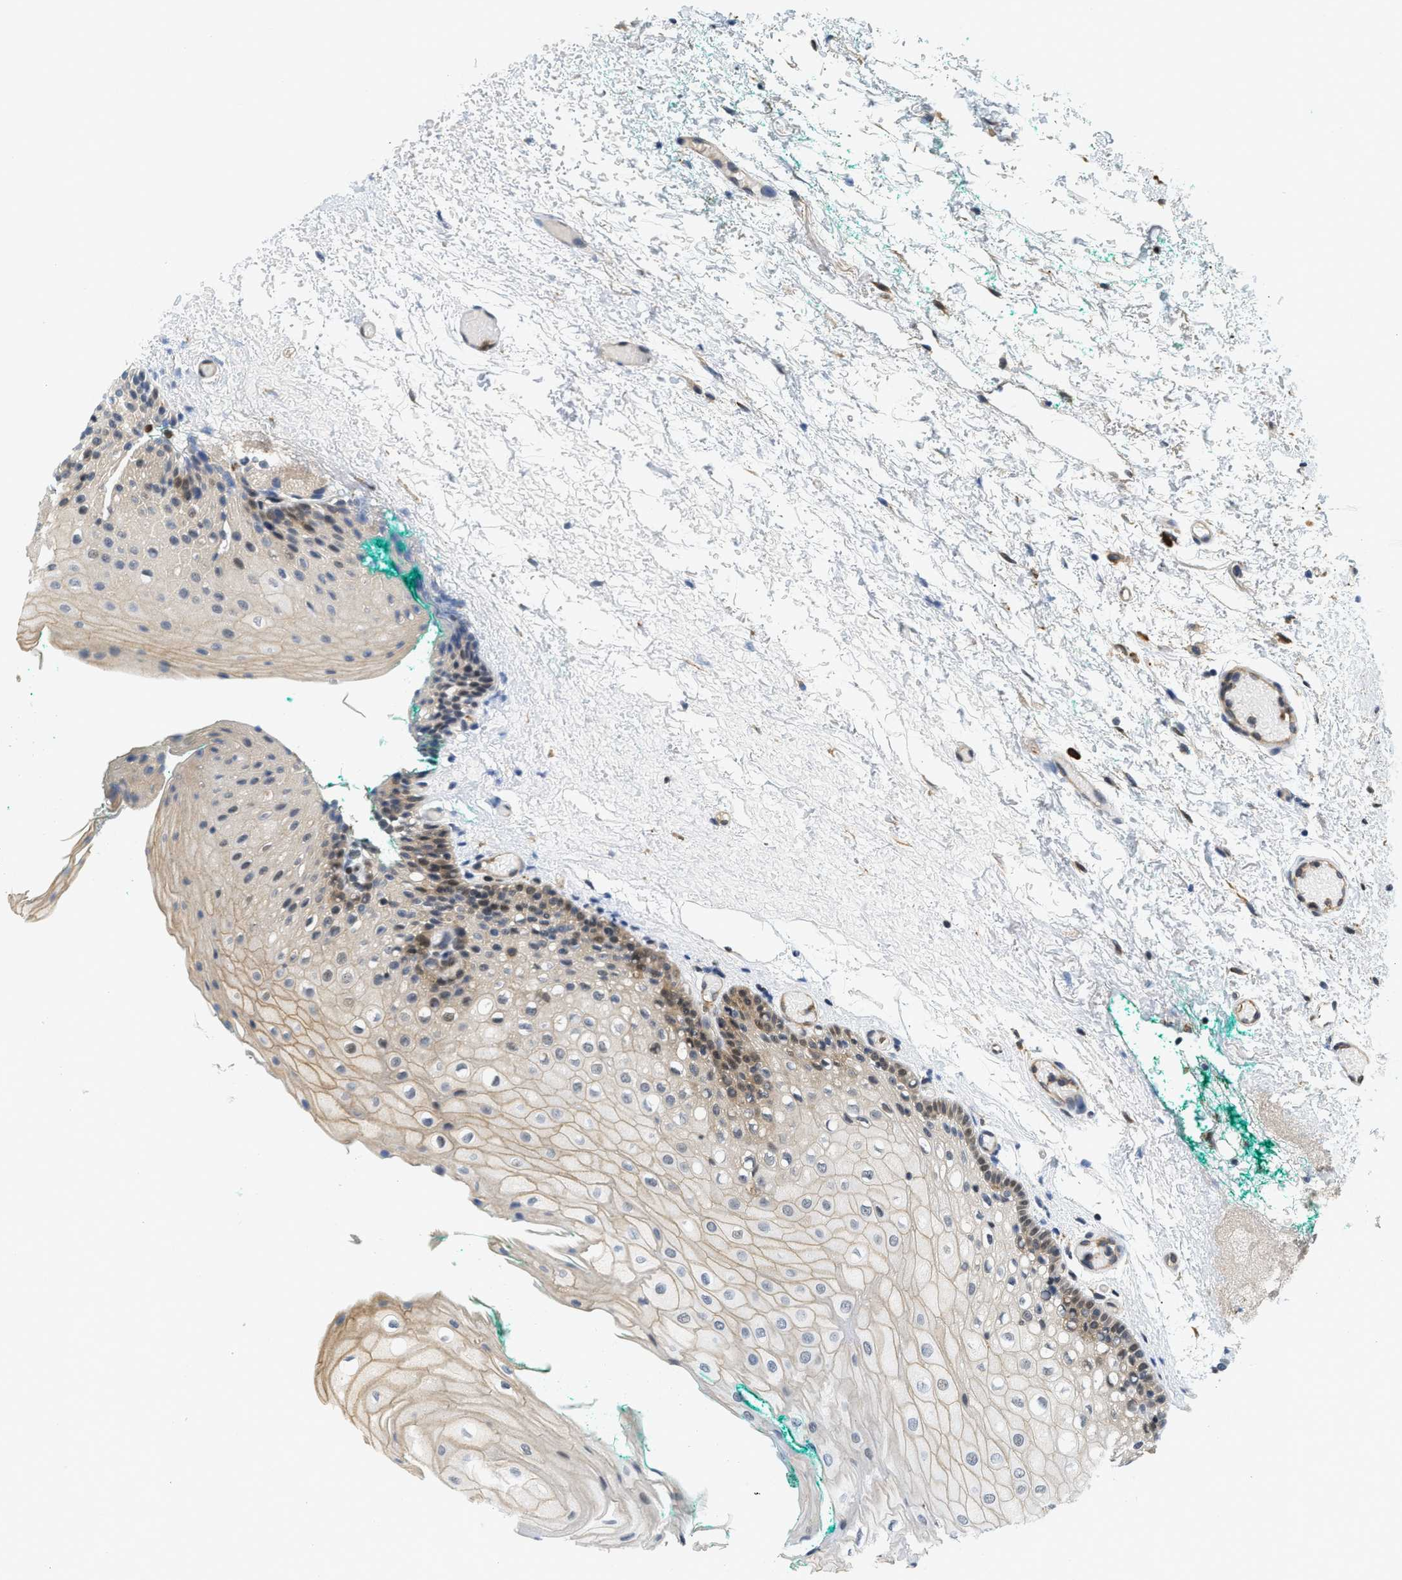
{"staining": {"intensity": "moderate", "quantity": "25%-75%", "location": "cytoplasmic/membranous,nuclear"}, "tissue": "oral mucosa", "cell_type": "Squamous epithelial cells", "image_type": "normal", "snomed": [{"axis": "morphology", "description": "Normal tissue, NOS"}, {"axis": "morphology", "description": "Squamous cell carcinoma, NOS"}, {"axis": "topography", "description": "Oral tissue"}, {"axis": "topography", "description": "Salivary gland"}, {"axis": "topography", "description": "Head-Neck"}], "caption": "Immunohistochemistry (IHC) (DAB) staining of unremarkable oral mucosa shows moderate cytoplasmic/membranous,nuclear protein expression in approximately 25%-75% of squamous epithelial cells.", "gene": "KMT2A", "patient": {"sex": "female", "age": 62}}